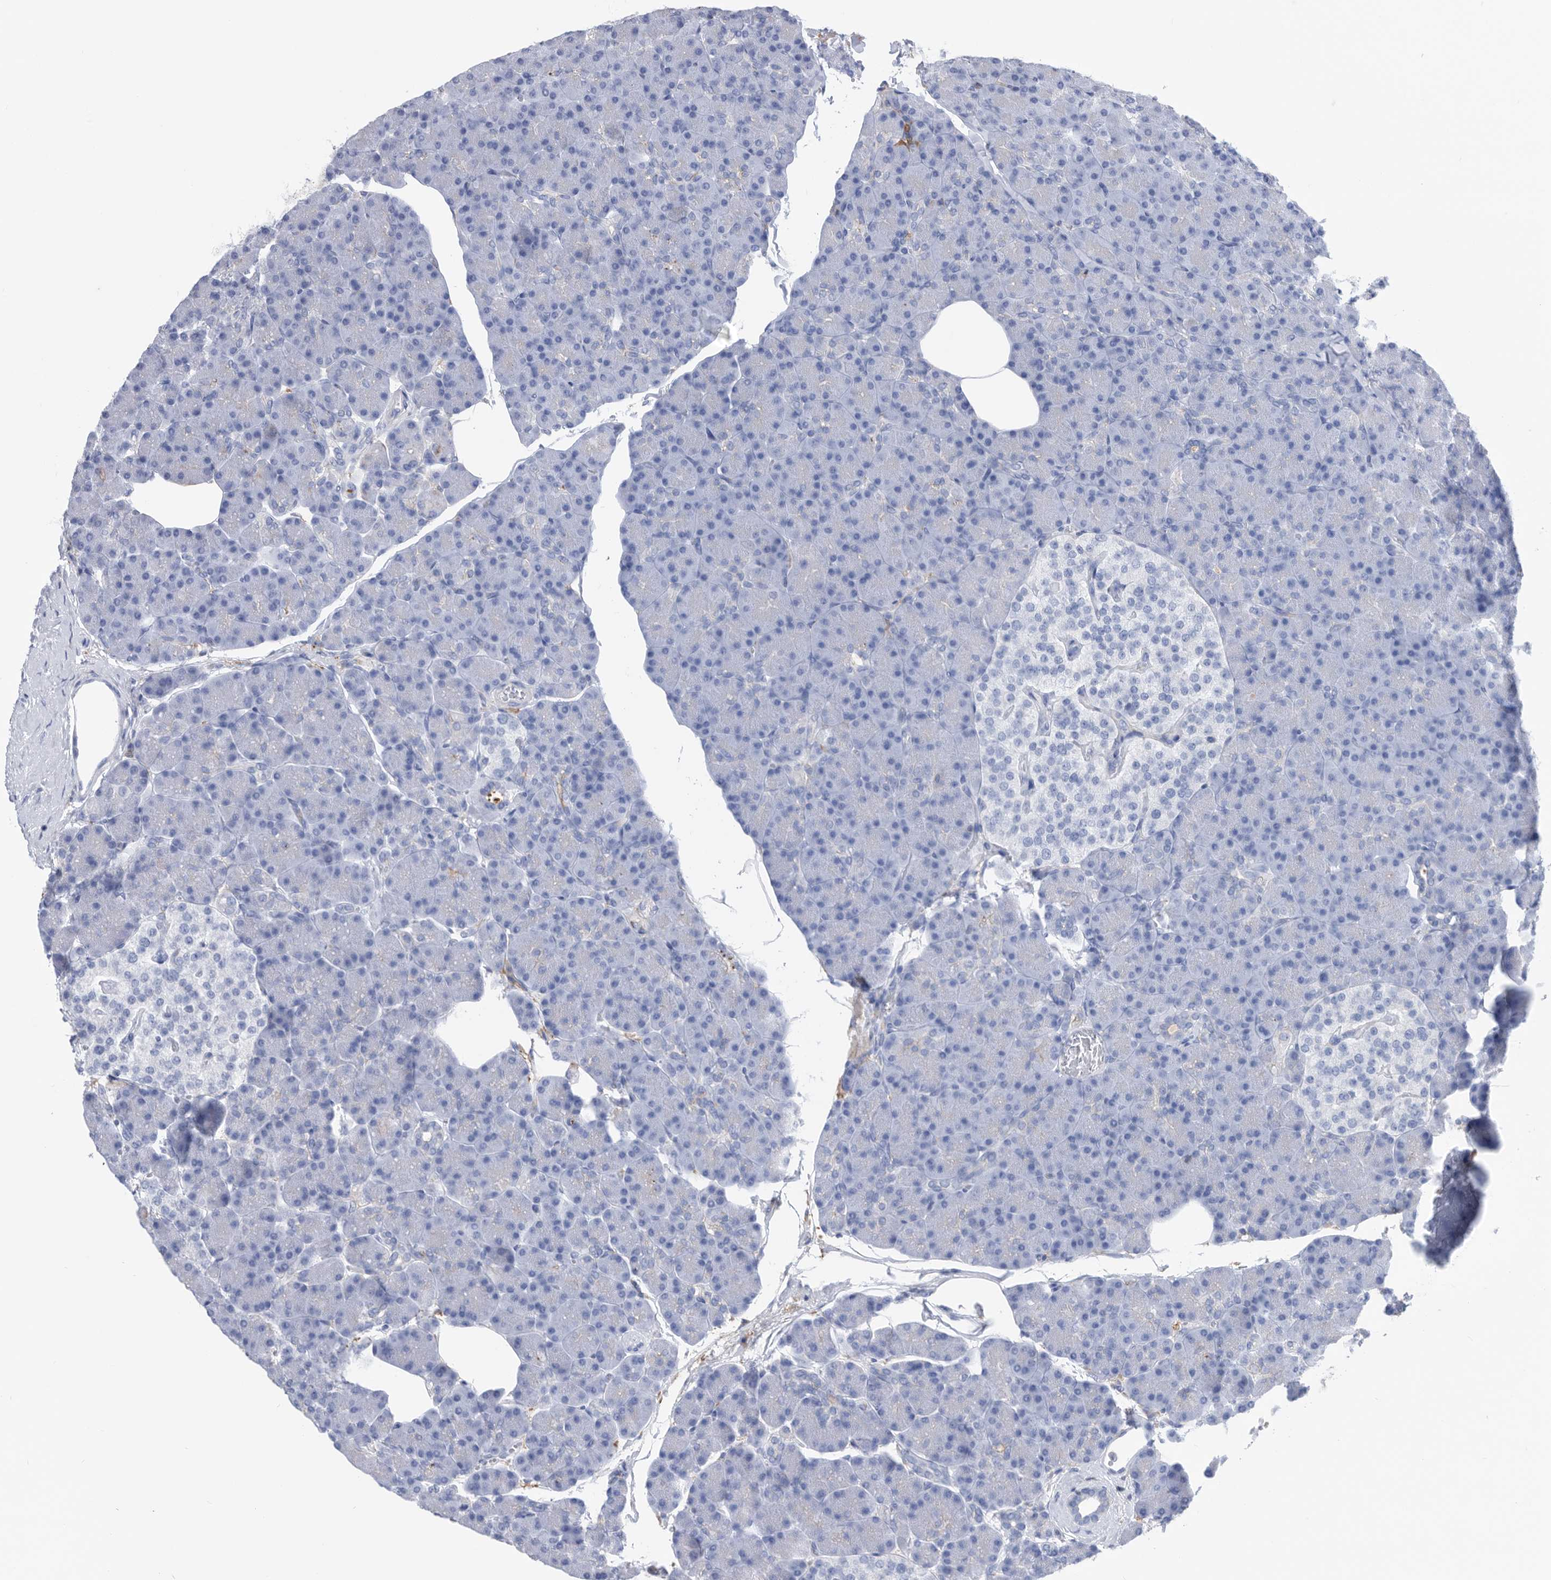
{"staining": {"intensity": "negative", "quantity": "none", "location": "none"}, "tissue": "pancreas", "cell_type": "Exocrine glandular cells", "image_type": "normal", "snomed": [{"axis": "morphology", "description": "Normal tissue, NOS"}, {"axis": "topography", "description": "Pancreas"}], "caption": "Immunohistochemistry histopathology image of unremarkable pancreas: pancreas stained with DAB (3,3'-diaminobenzidine) demonstrates no significant protein positivity in exocrine glandular cells.", "gene": "MS4A4A", "patient": {"sex": "female", "age": 43}}